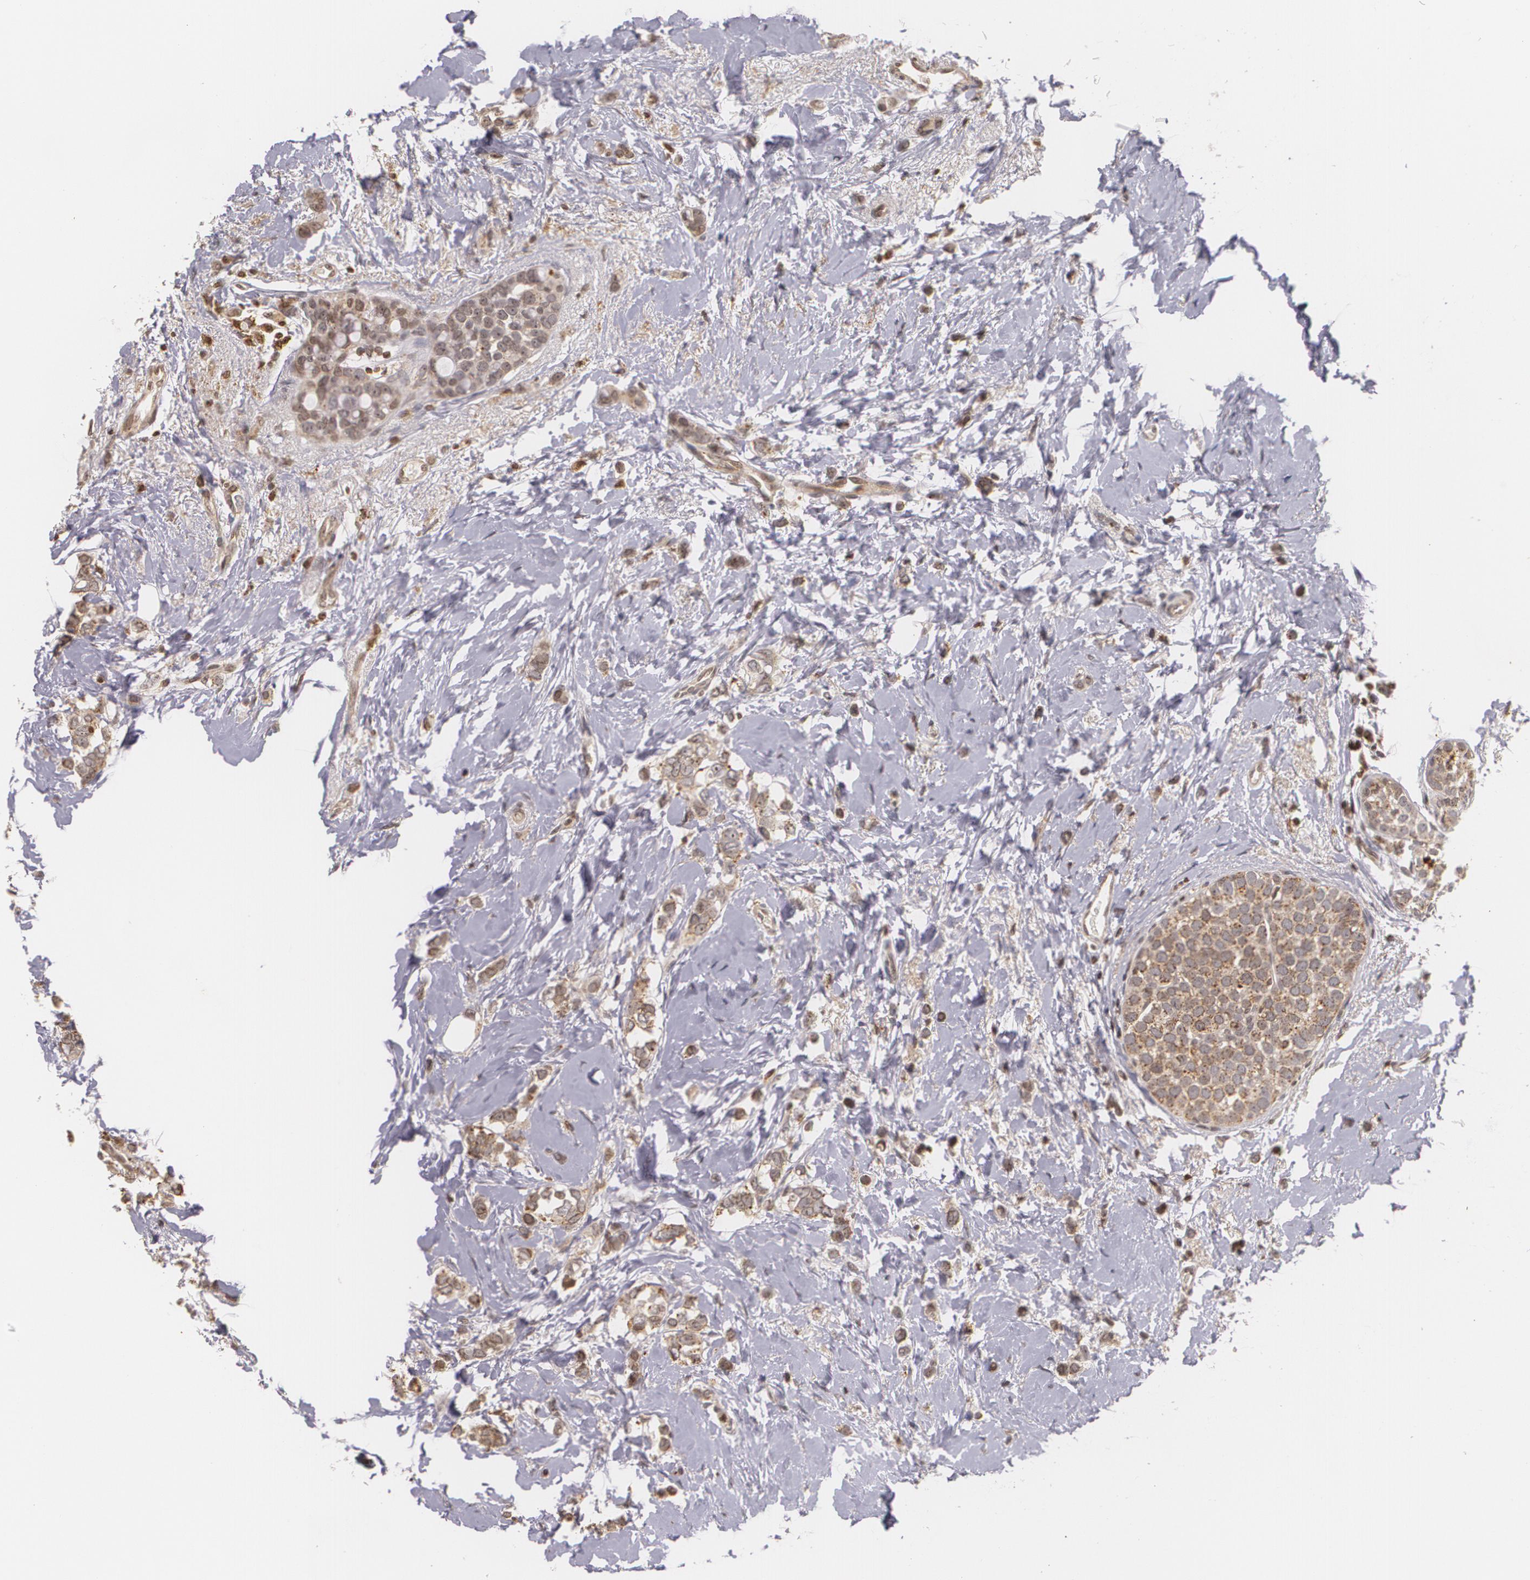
{"staining": {"intensity": "weak", "quantity": ">75%", "location": "cytoplasmic/membranous"}, "tissue": "breast cancer", "cell_type": "Tumor cells", "image_type": "cancer", "snomed": [{"axis": "morphology", "description": "Duct carcinoma"}, {"axis": "topography", "description": "Breast"}], "caption": "Immunohistochemistry (IHC) (DAB) staining of human breast cancer (intraductal carcinoma) reveals weak cytoplasmic/membranous protein expression in about >75% of tumor cells.", "gene": "VAV3", "patient": {"sex": "female", "age": 72}}